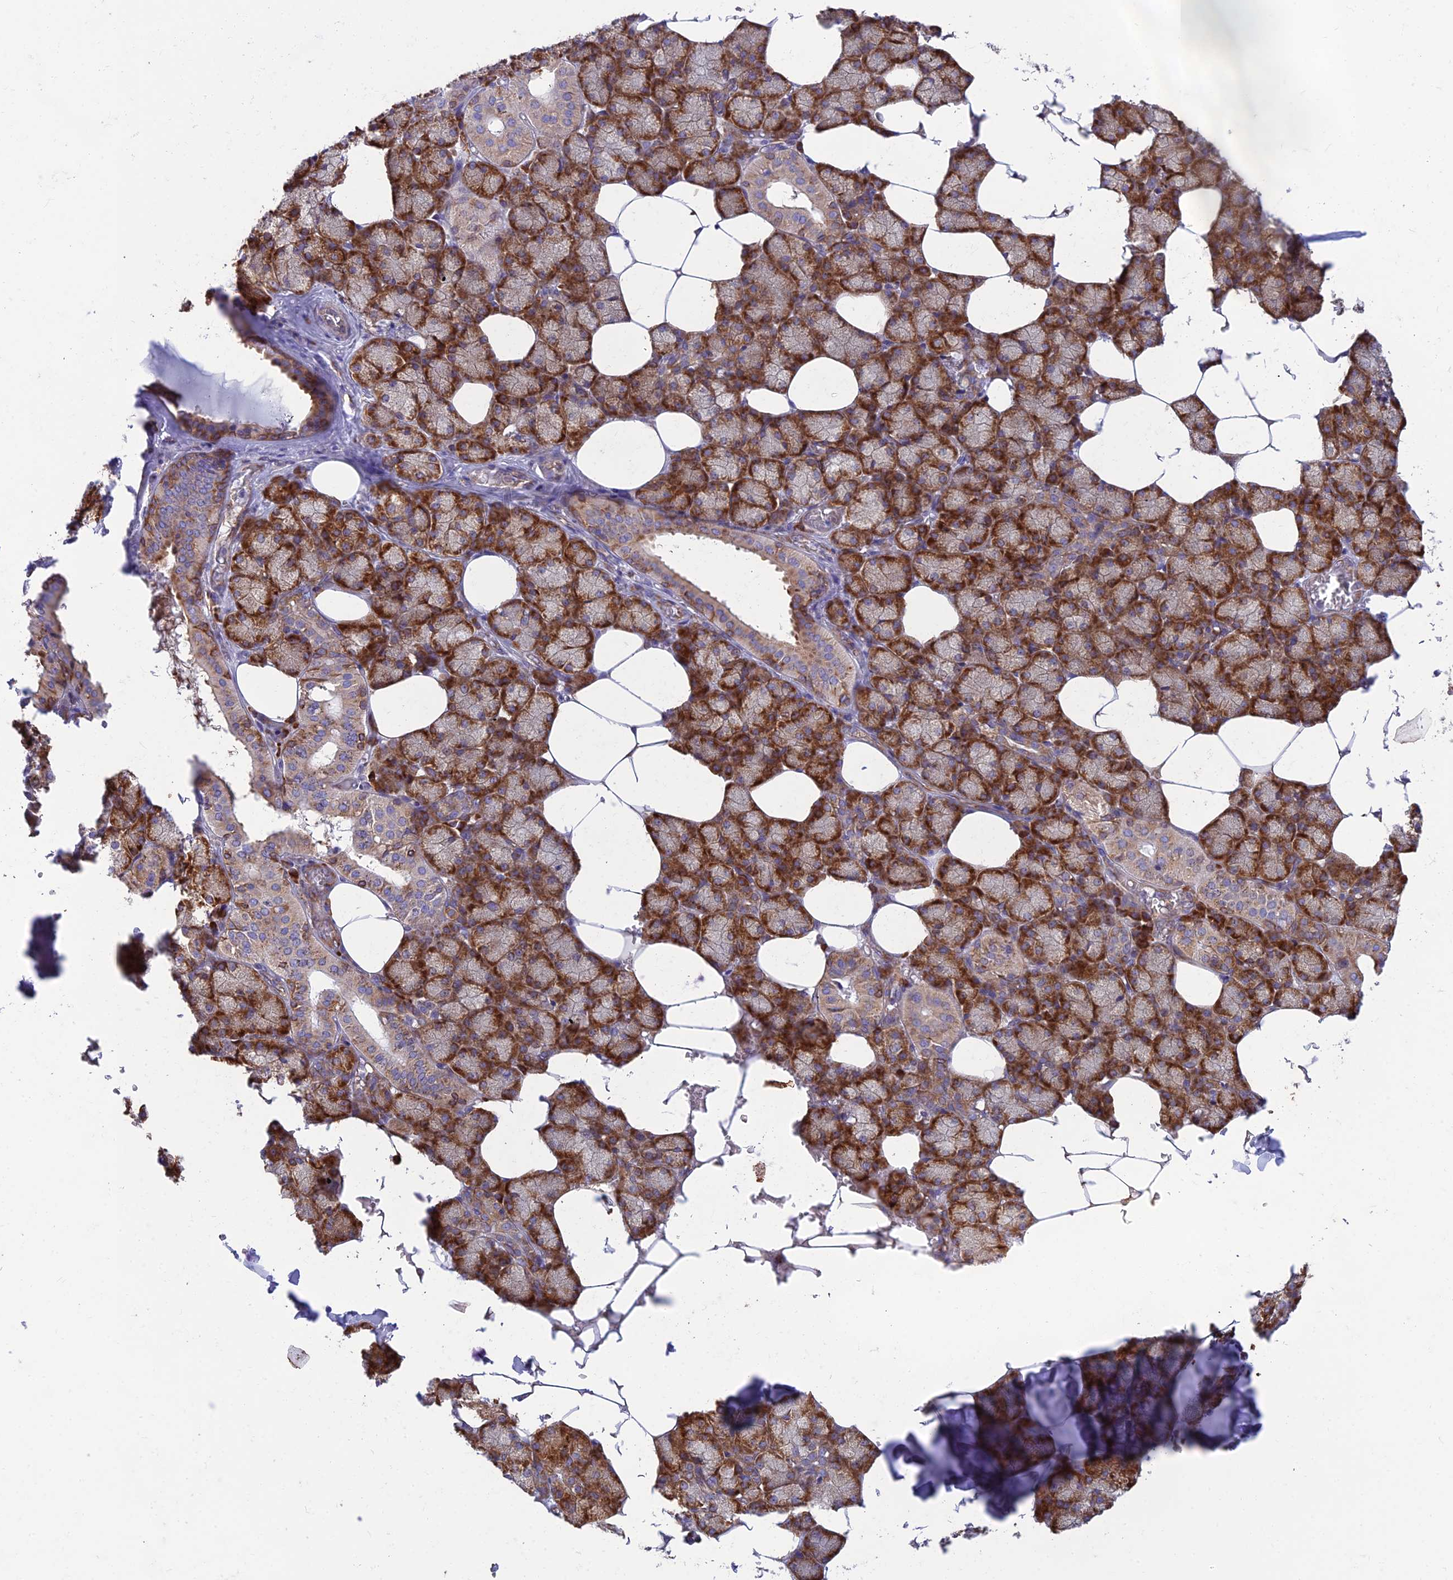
{"staining": {"intensity": "strong", "quantity": "25%-75%", "location": "cytoplasmic/membranous"}, "tissue": "salivary gland", "cell_type": "Glandular cells", "image_type": "normal", "snomed": [{"axis": "morphology", "description": "Normal tissue, NOS"}, {"axis": "topography", "description": "Salivary gland"}], "caption": "Immunohistochemical staining of unremarkable salivary gland demonstrates strong cytoplasmic/membranous protein positivity in about 25%-75% of glandular cells. (Brightfield microscopy of DAB IHC at high magnification).", "gene": "RPL17", "patient": {"sex": "male", "age": 62}}